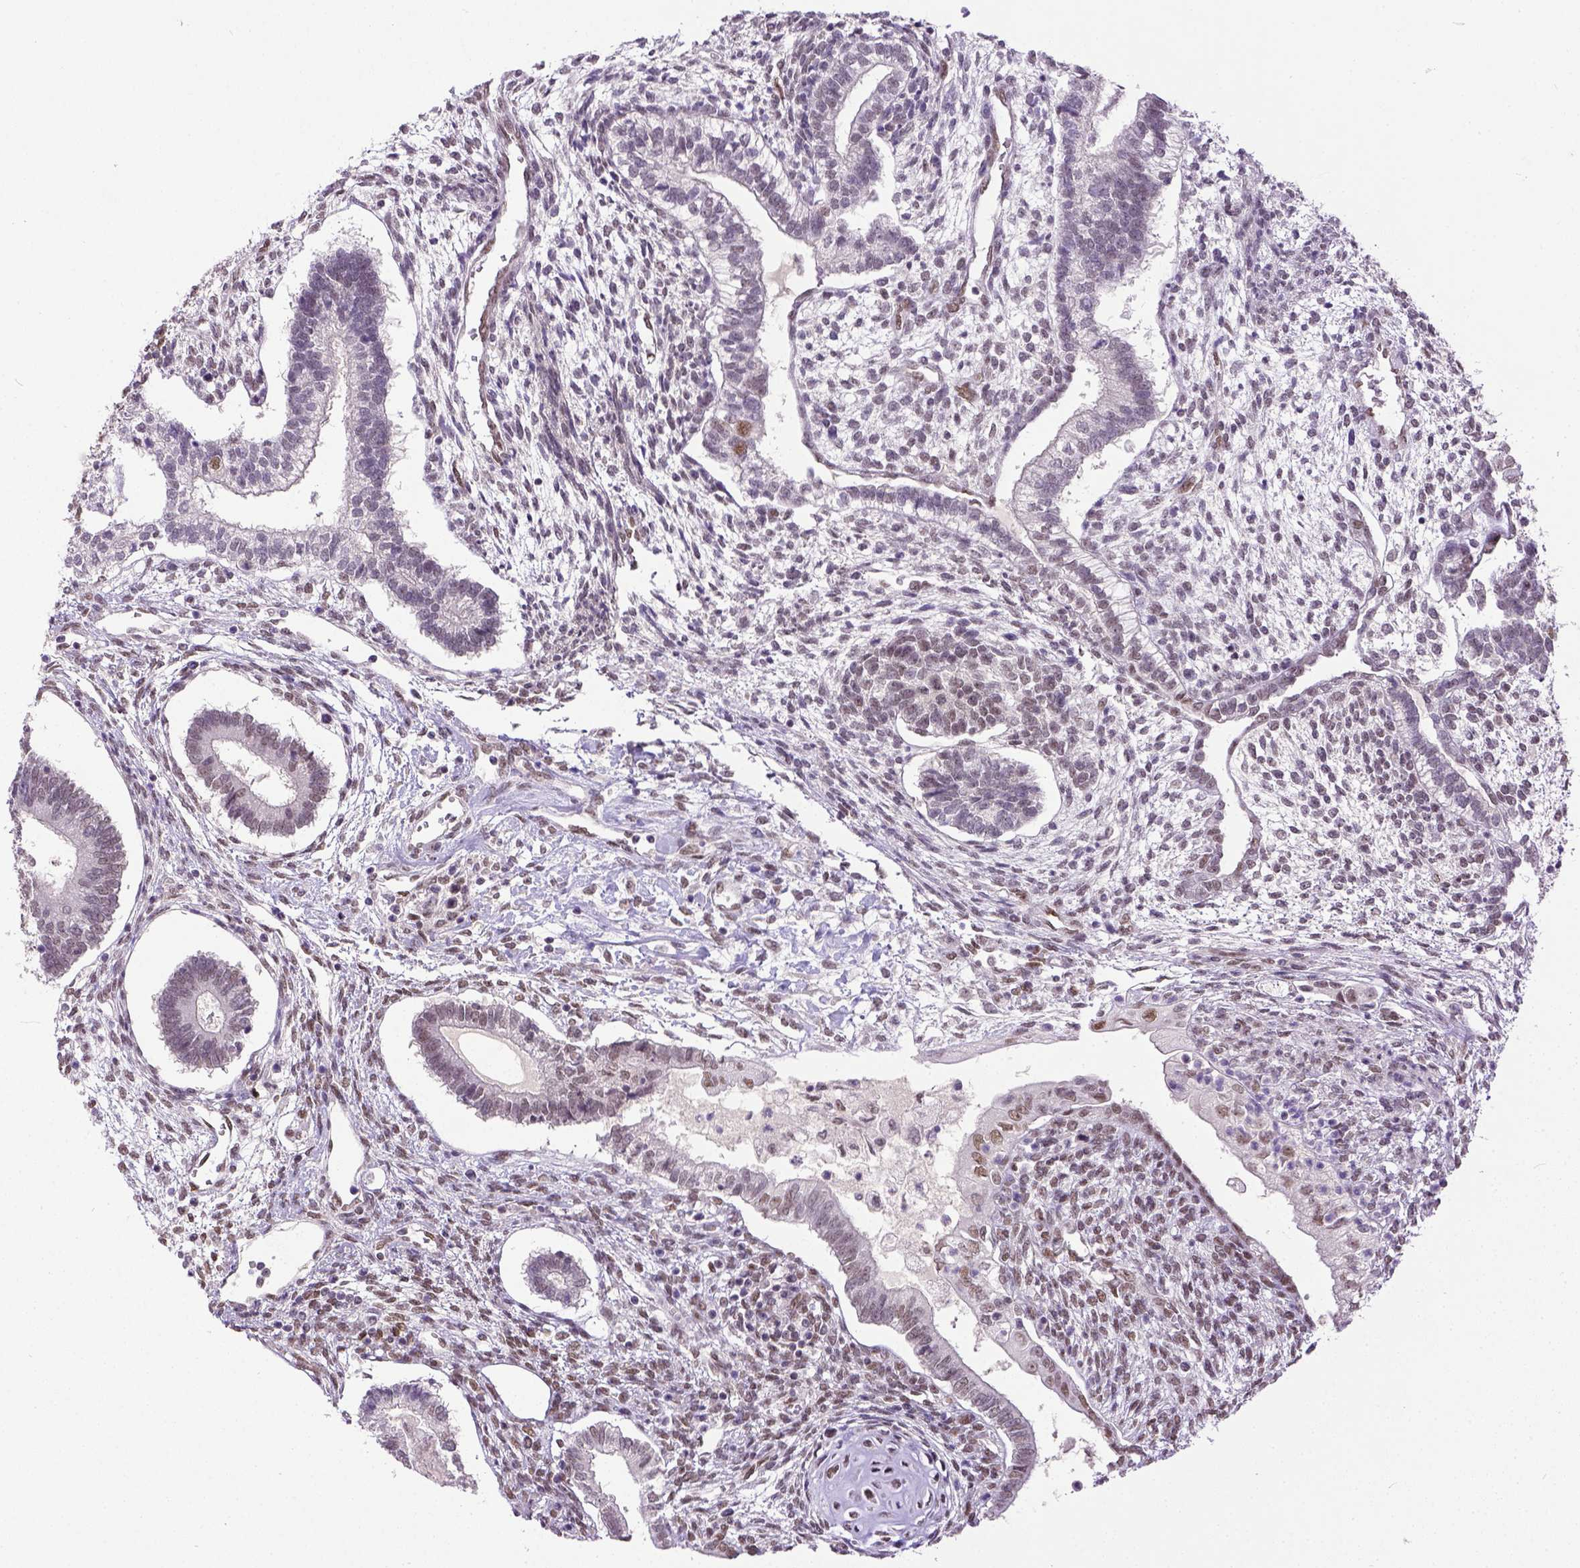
{"staining": {"intensity": "weak", "quantity": "25%-75%", "location": "nuclear"}, "tissue": "testis cancer", "cell_type": "Tumor cells", "image_type": "cancer", "snomed": [{"axis": "morphology", "description": "Carcinoma, Embryonal, NOS"}, {"axis": "topography", "description": "Testis"}], "caption": "Immunohistochemical staining of human testis cancer displays low levels of weak nuclear positivity in about 25%-75% of tumor cells.", "gene": "ERCC1", "patient": {"sex": "male", "age": 37}}